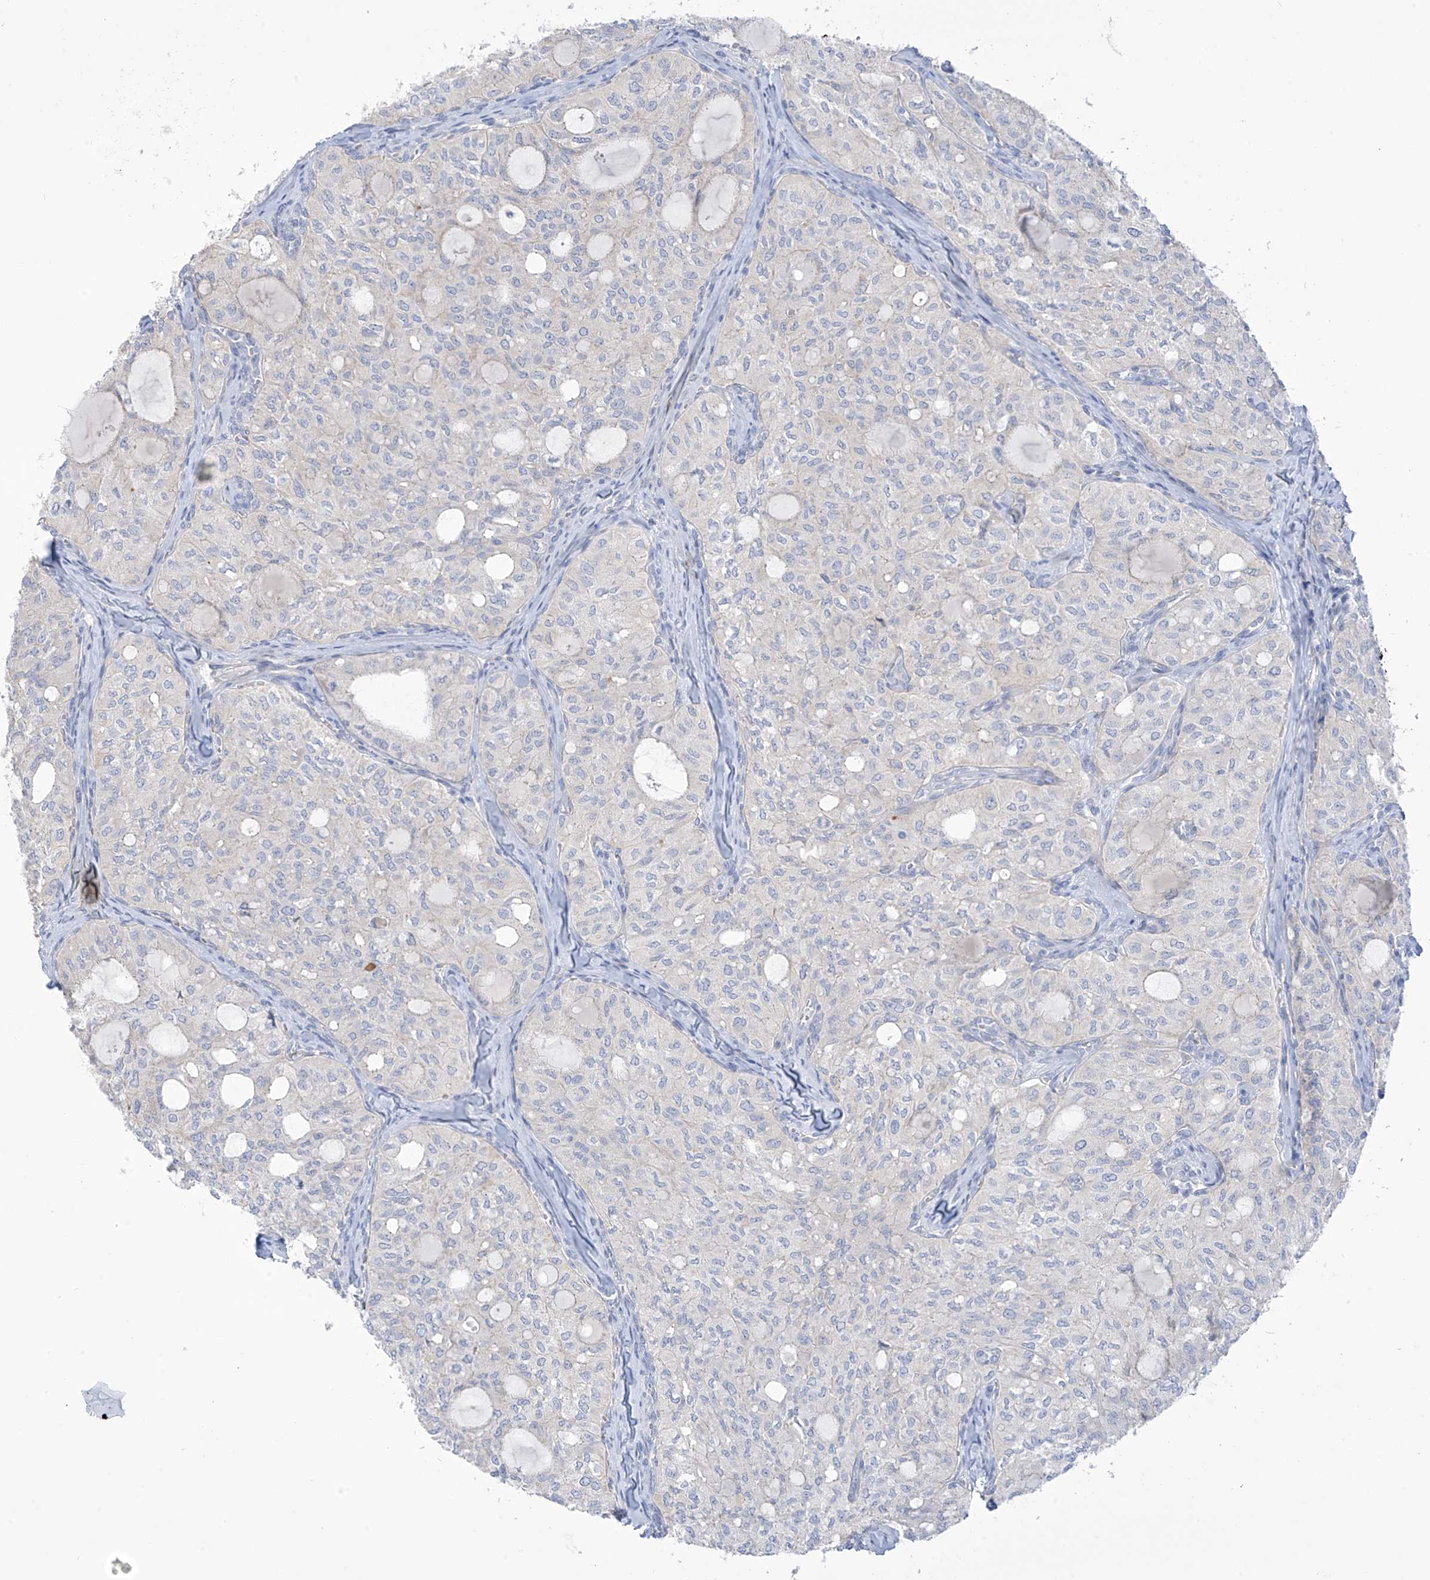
{"staining": {"intensity": "negative", "quantity": "none", "location": "none"}, "tissue": "thyroid cancer", "cell_type": "Tumor cells", "image_type": "cancer", "snomed": [{"axis": "morphology", "description": "Follicular adenoma carcinoma, NOS"}, {"axis": "topography", "description": "Thyroid gland"}], "caption": "A micrograph of follicular adenoma carcinoma (thyroid) stained for a protein displays no brown staining in tumor cells. The staining was performed using DAB (3,3'-diaminobenzidine) to visualize the protein expression in brown, while the nuclei were stained in blue with hematoxylin (Magnification: 20x).", "gene": "SLC6A12", "patient": {"sex": "male", "age": 75}}